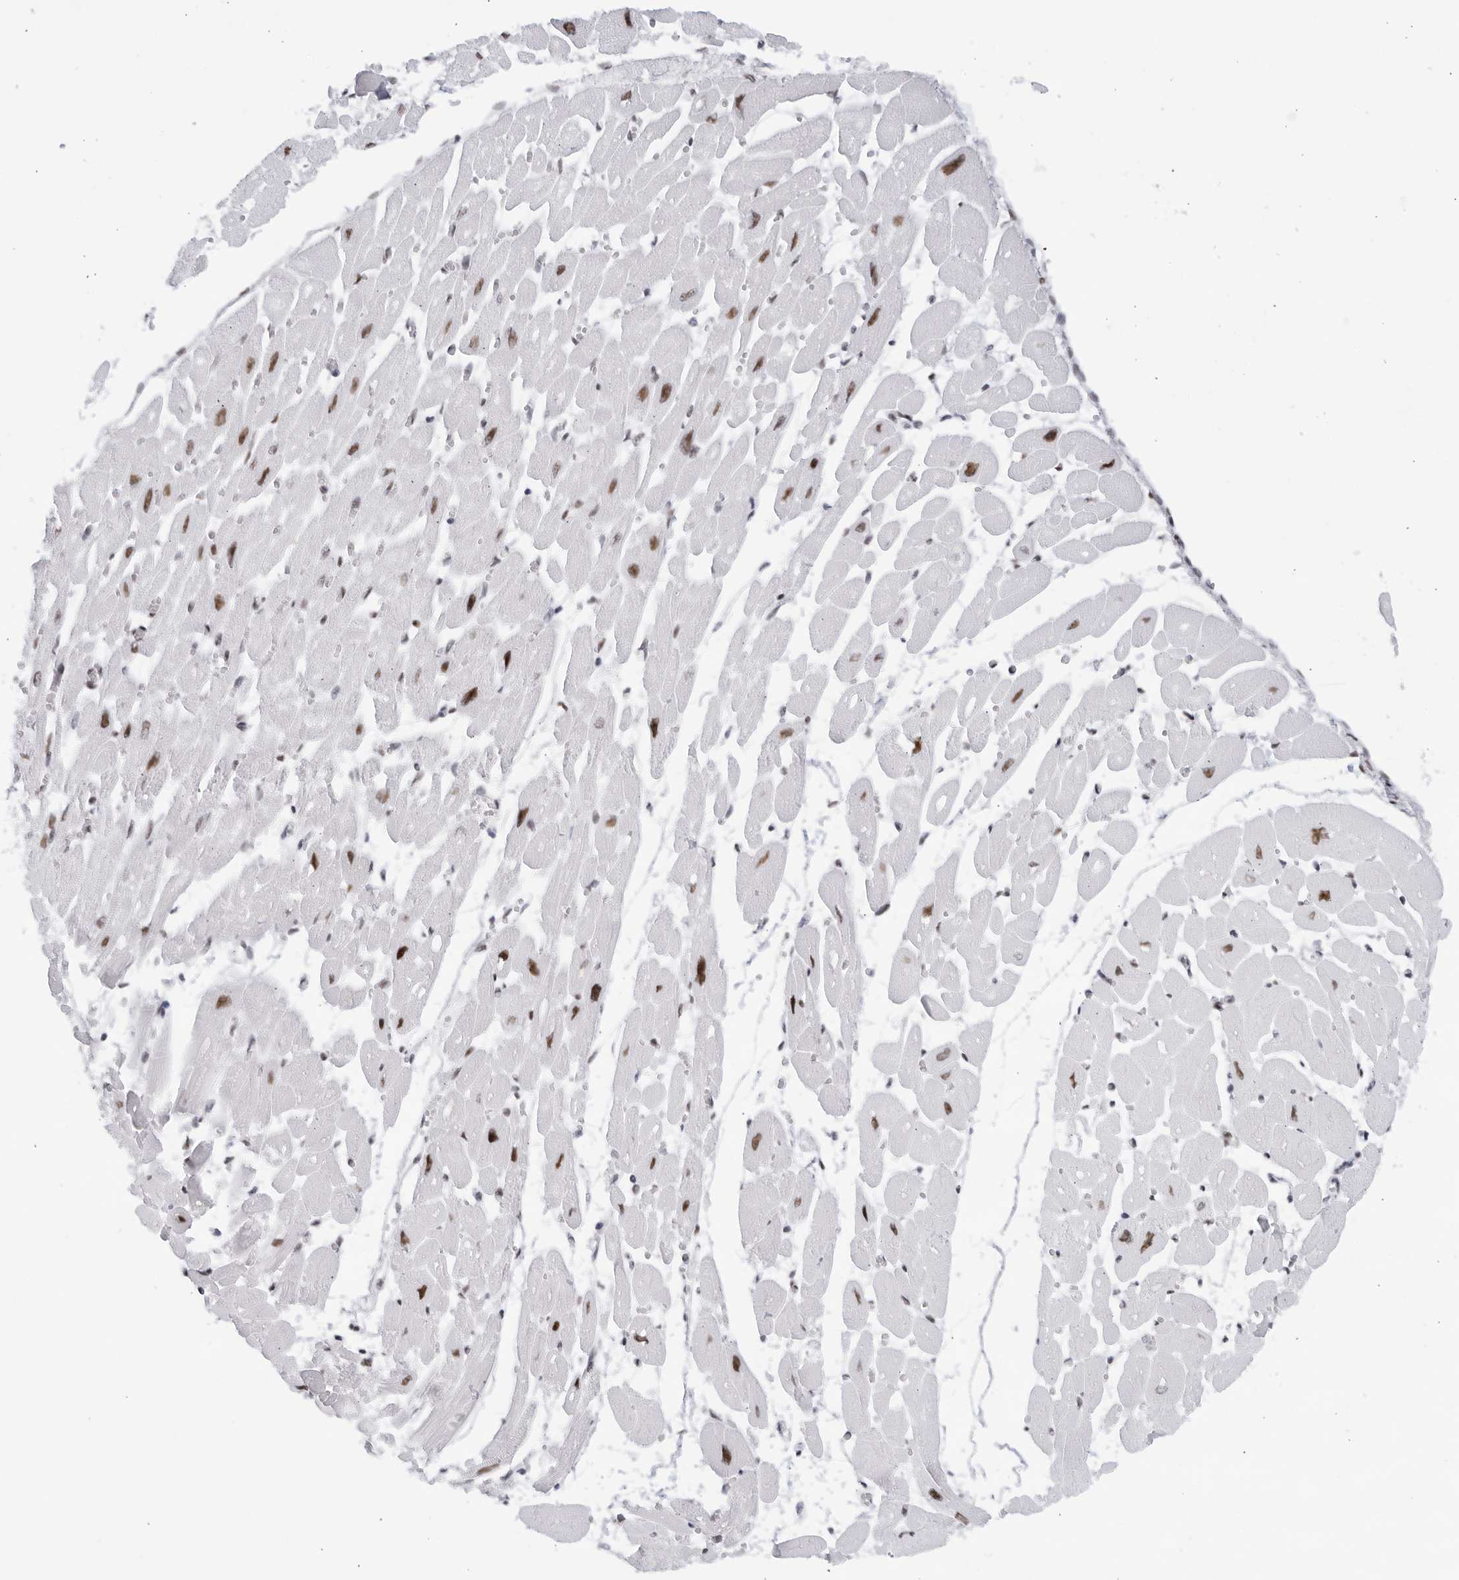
{"staining": {"intensity": "moderate", "quantity": ">75%", "location": "nuclear"}, "tissue": "heart muscle", "cell_type": "Cardiomyocytes", "image_type": "normal", "snomed": [{"axis": "morphology", "description": "Normal tissue, NOS"}, {"axis": "topography", "description": "Heart"}], "caption": "Protein staining by immunohistochemistry (IHC) demonstrates moderate nuclear expression in about >75% of cardiomyocytes in unremarkable heart muscle.", "gene": "HP1BP3", "patient": {"sex": "female", "age": 54}}